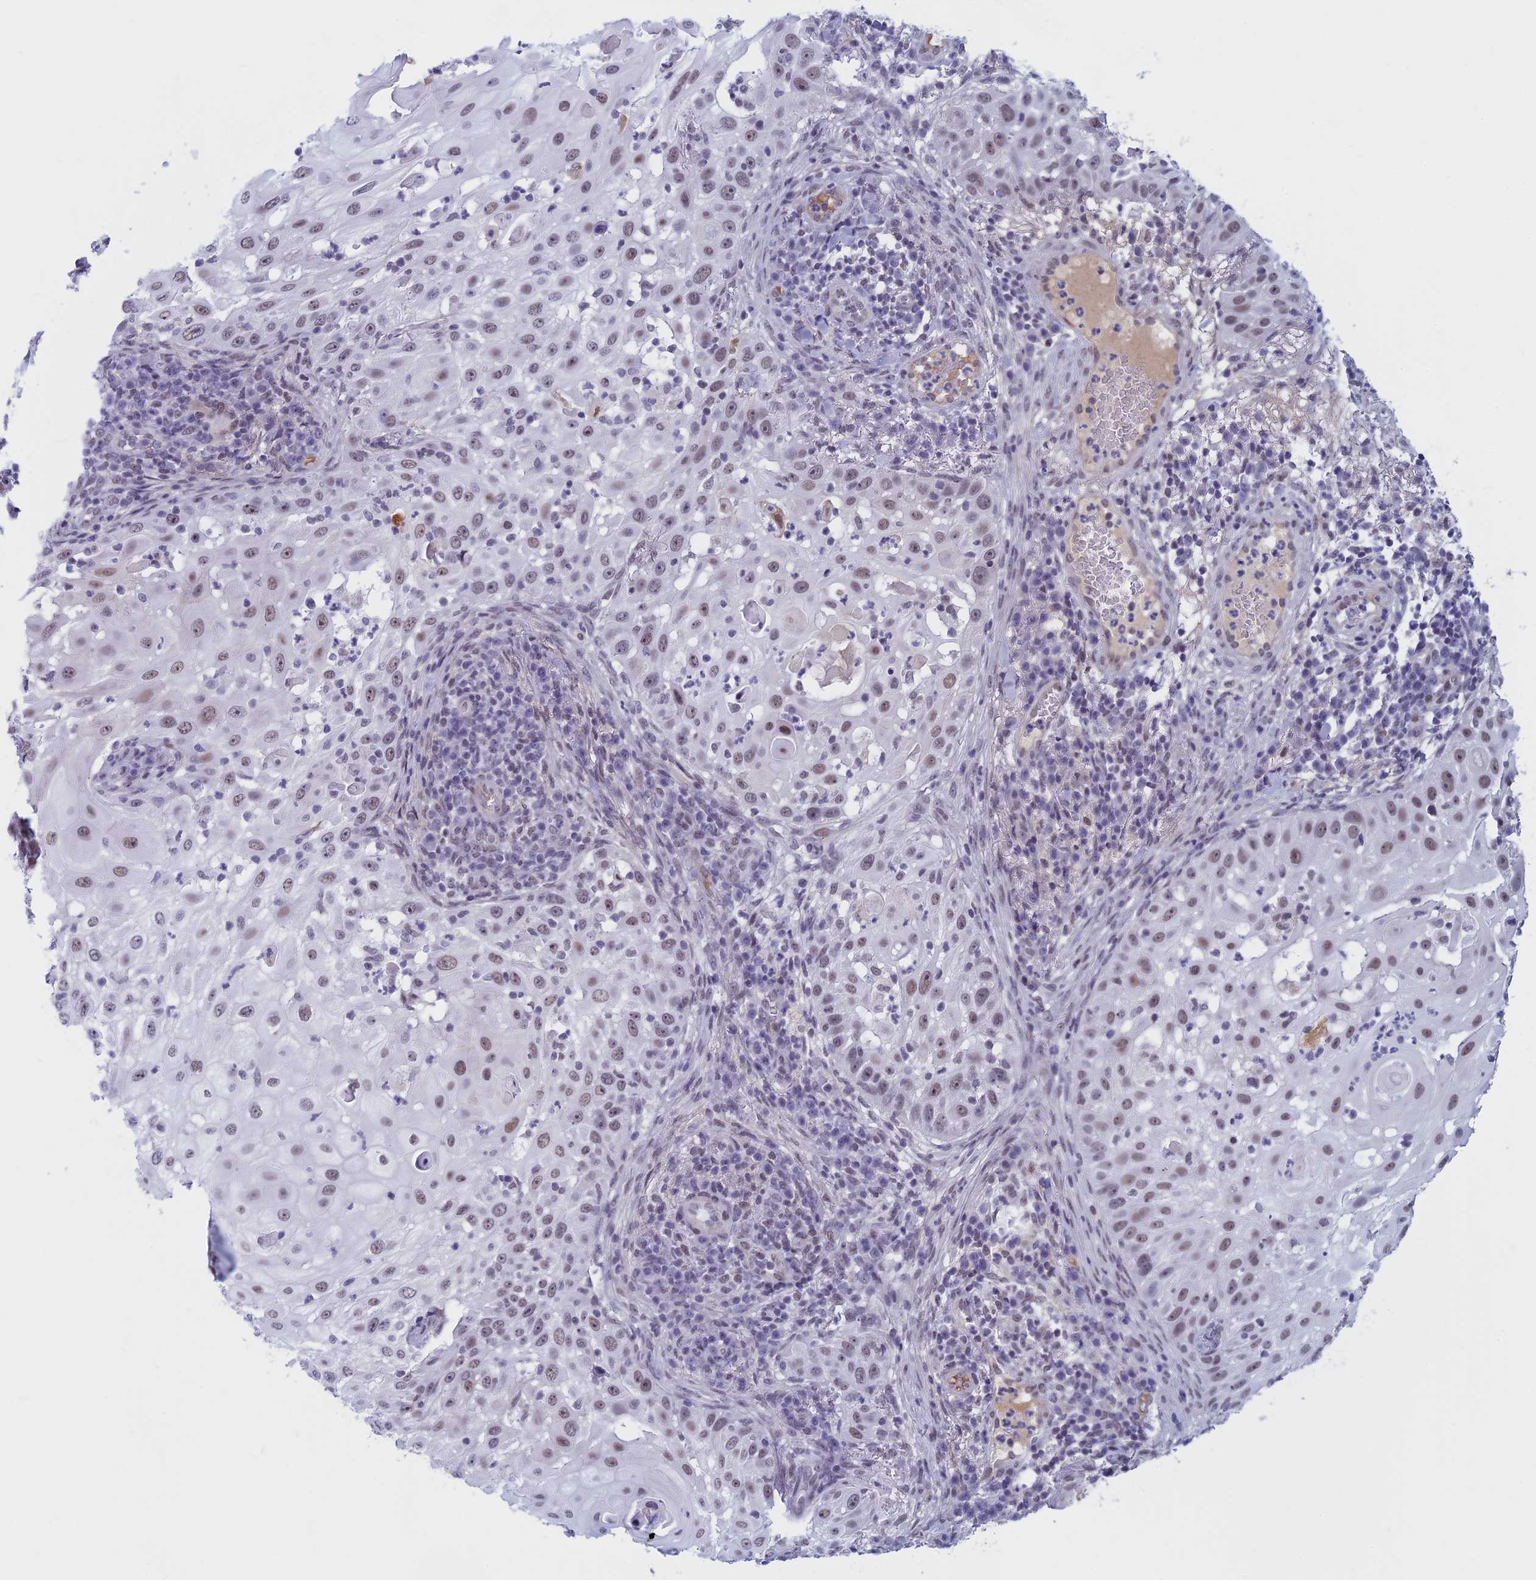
{"staining": {"intensity": "weak", "quantity": ">75%", "location": "nuclear"}, "tissue": "skin cancer", "cell_type": "Tumor cells", "image_type": "cancer", "snomed": [{"axis": "morphology", "description": "Squamous cell carcinoma, NOS"}, {"axis": "topography", "description": "Skin"}], "caption": "IHC micrograph of squamous cell carcinoma (skin) stained for a protein (brown), which exhibits low levels of weak nuclear expression in approximately >75% of tumor cells.", "gene": "ASH2L", "patient": {"sex": "female", "age": 44}}